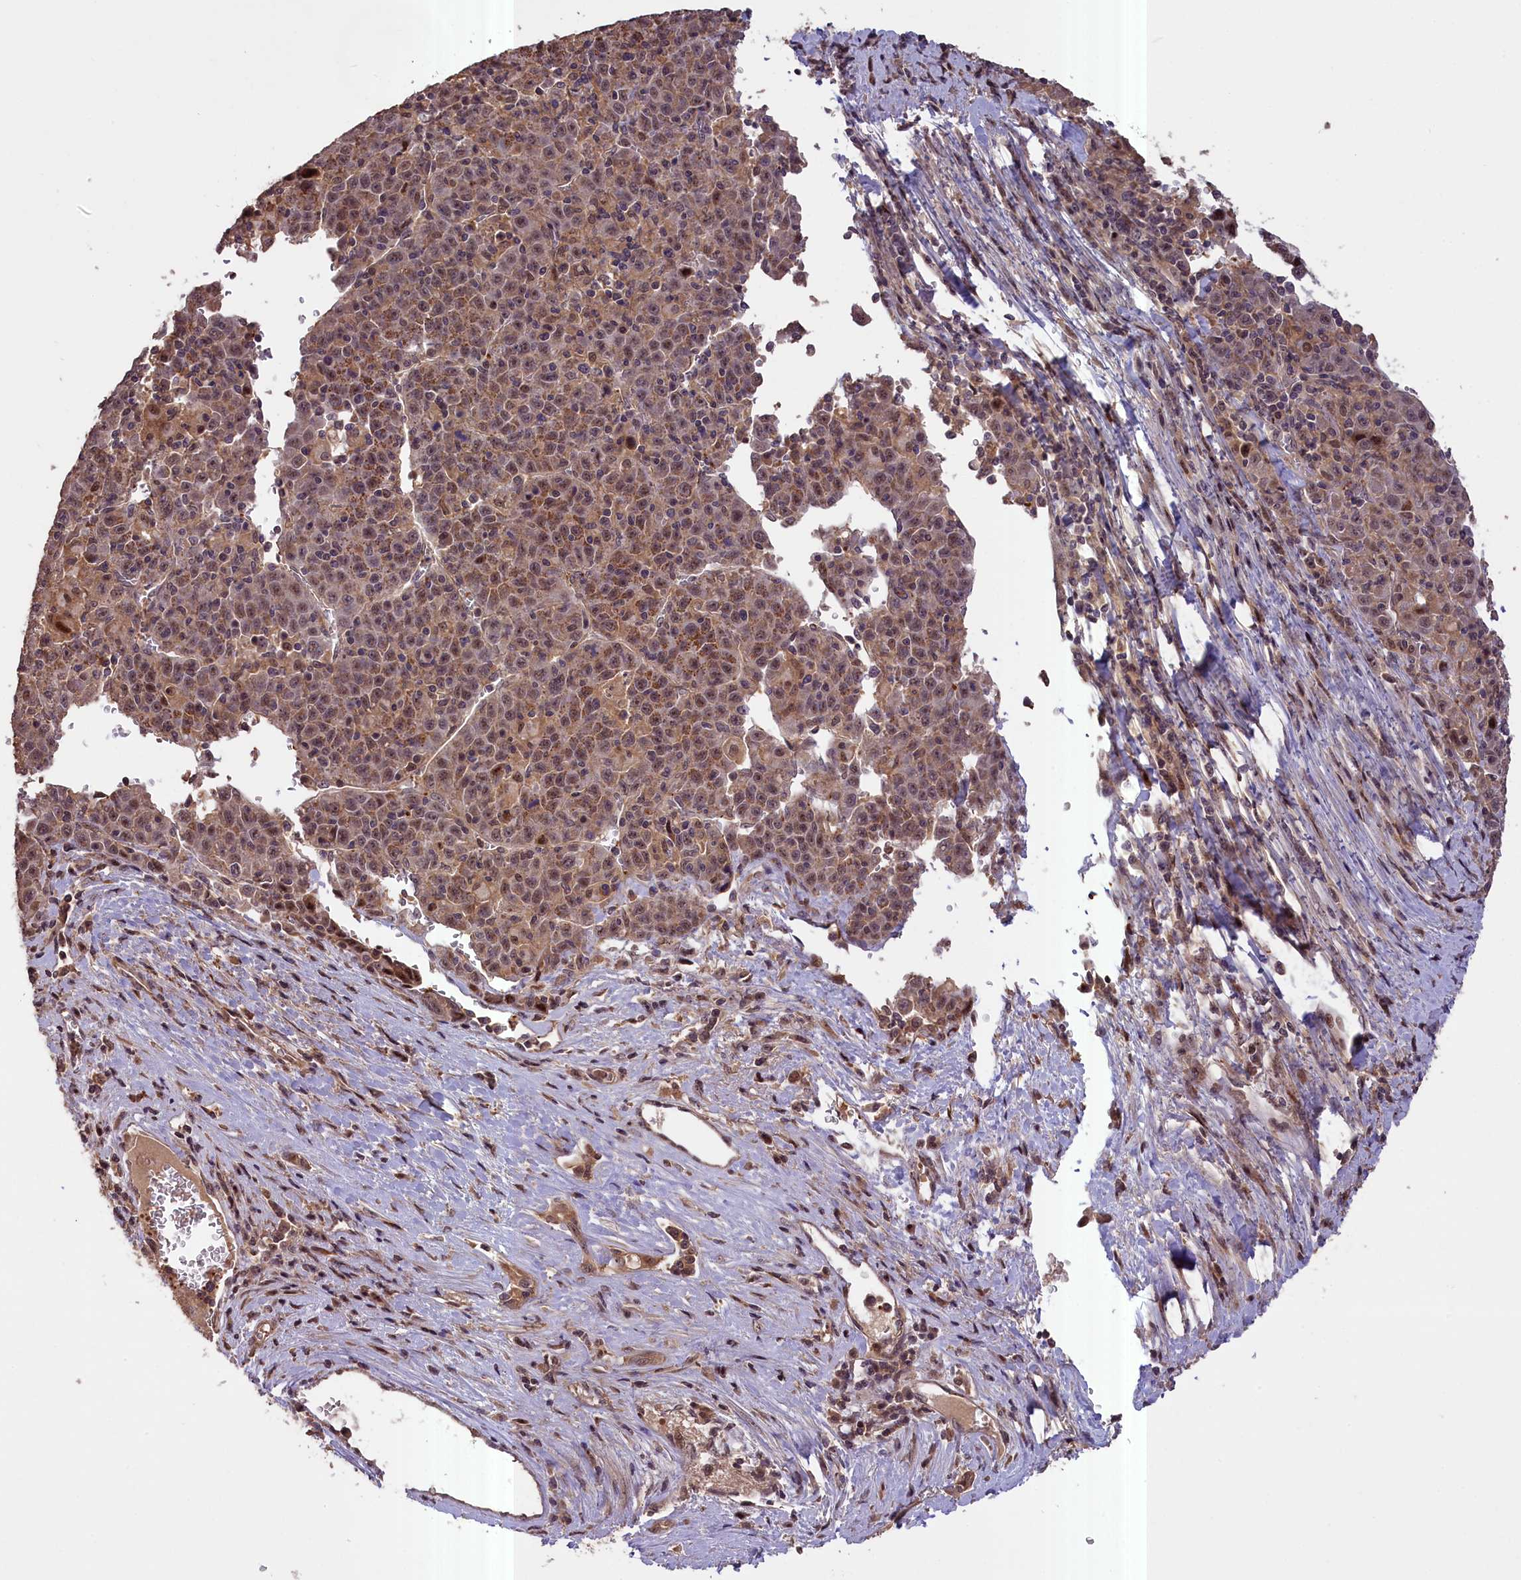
{"staining": {"intensity": "moderate", "quantity": "25%-75%", "location": "cytoplasmic/membranous,nuclear"}, "tissue": "liver cancer", "cell_type": "Tumor cells", "image_type": "cancer", "snomed": [{"axis": "morphology", "description": "Carcinoma, Hepatocellular, NOS"}, {"axis": "topography", "description": "Liver"}], "caption": "Protein analysis of liver hepatocellular carcinoma tissue exhibits moderate cytoplasmic/membranous and nuclear positivity in about 25%-75% of tumor cells.", "gene": "FUZ", "patient": {"sex": "female", "age": 53}}